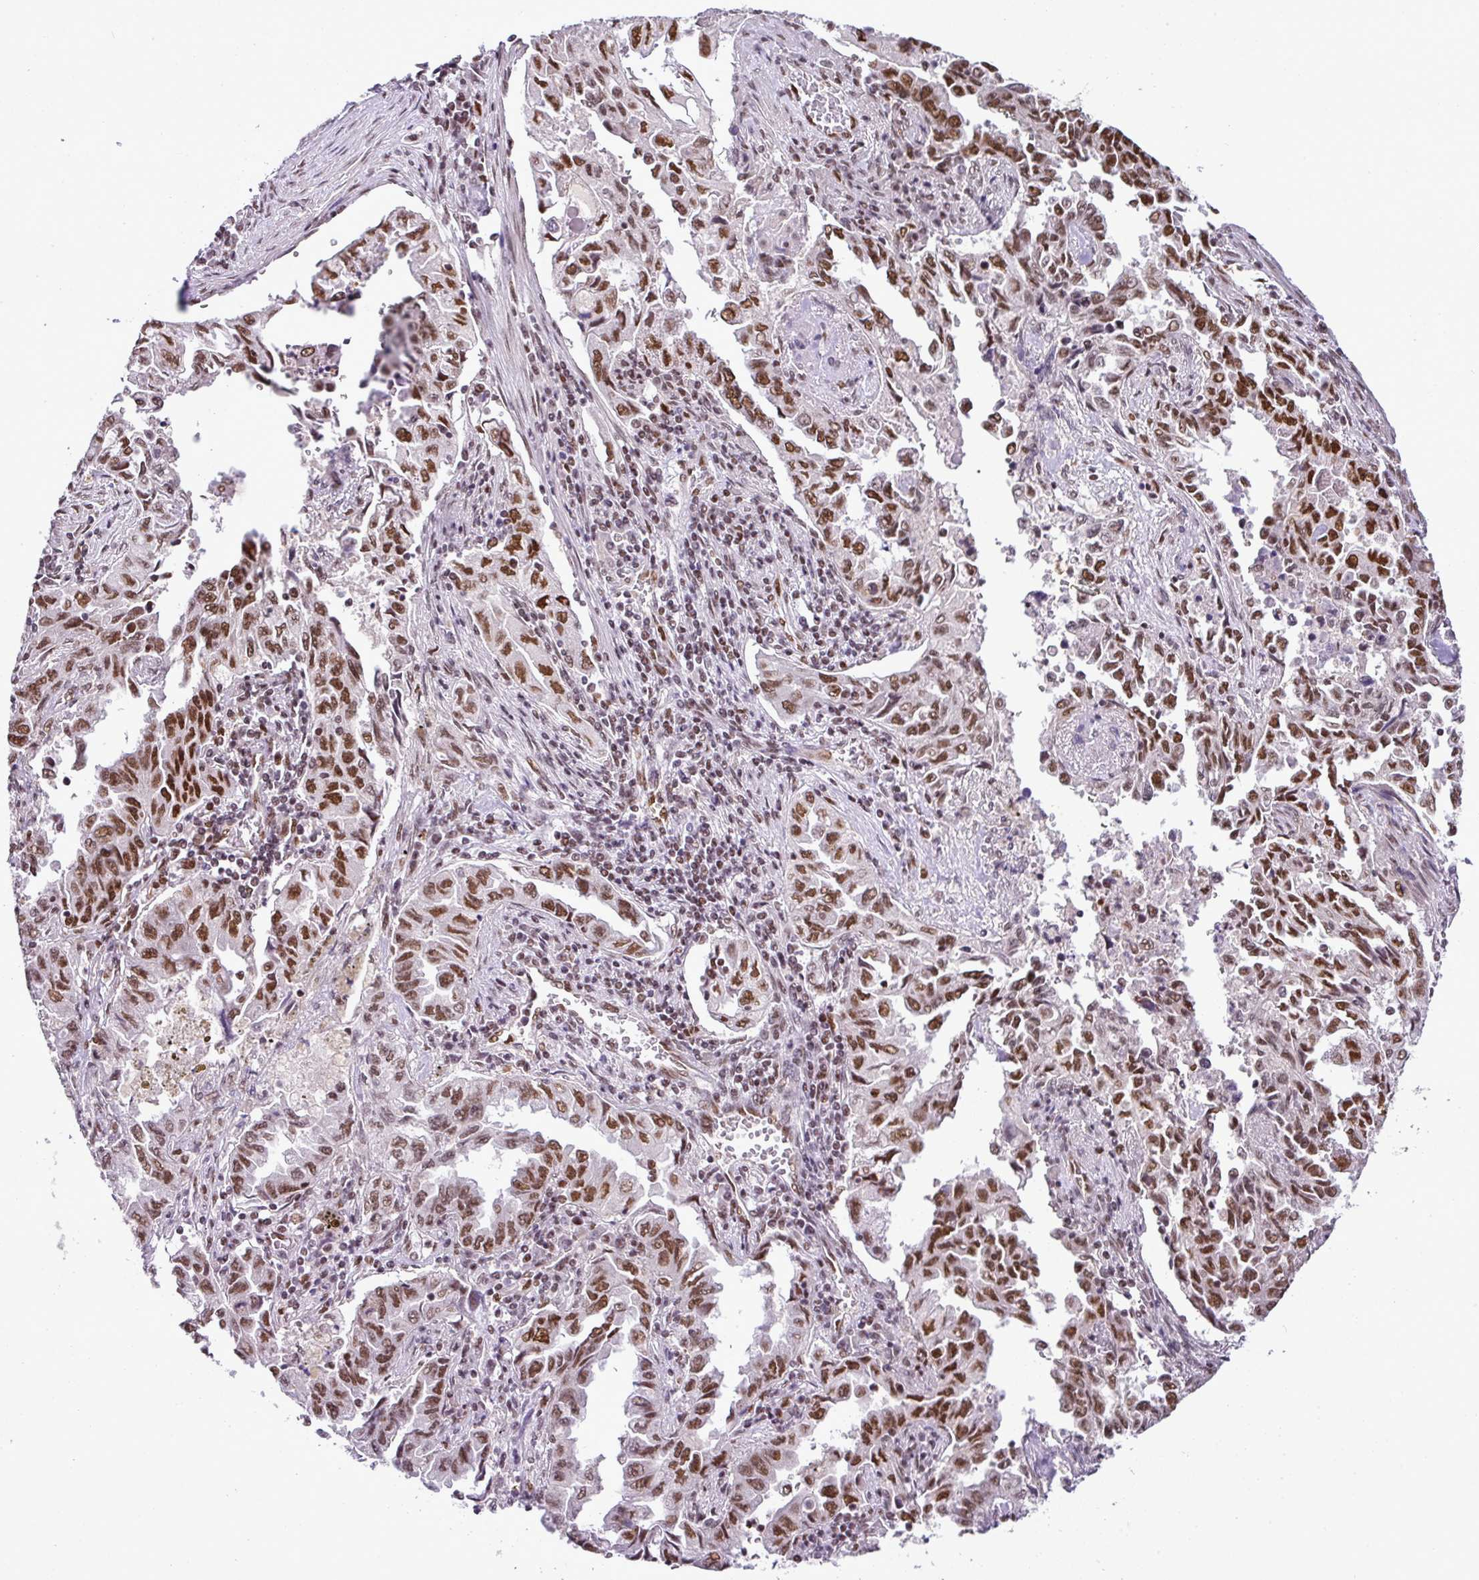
{"staining": {"intensity": "moderate", "quantity": ">75%", "location": "nuclear"}, "tissue": "lung cancer", "cell_type": "Tumor cells", "image_type": "cancer", "snomed": [{"axis": "morphology", "description": "Adenocarcinoma, NOS"}, {"axis": "topography", "description": "Lung"}], "caption": "A brown stain labels moderate nuclear staining of a protein in human lung cancer (adenocarcinoma) tumor cells. (DAB = brown stain, brightfield microscopy at high magnification).", "gene": "PGAP4", "patient": {"sex": "female", "age": 51}}